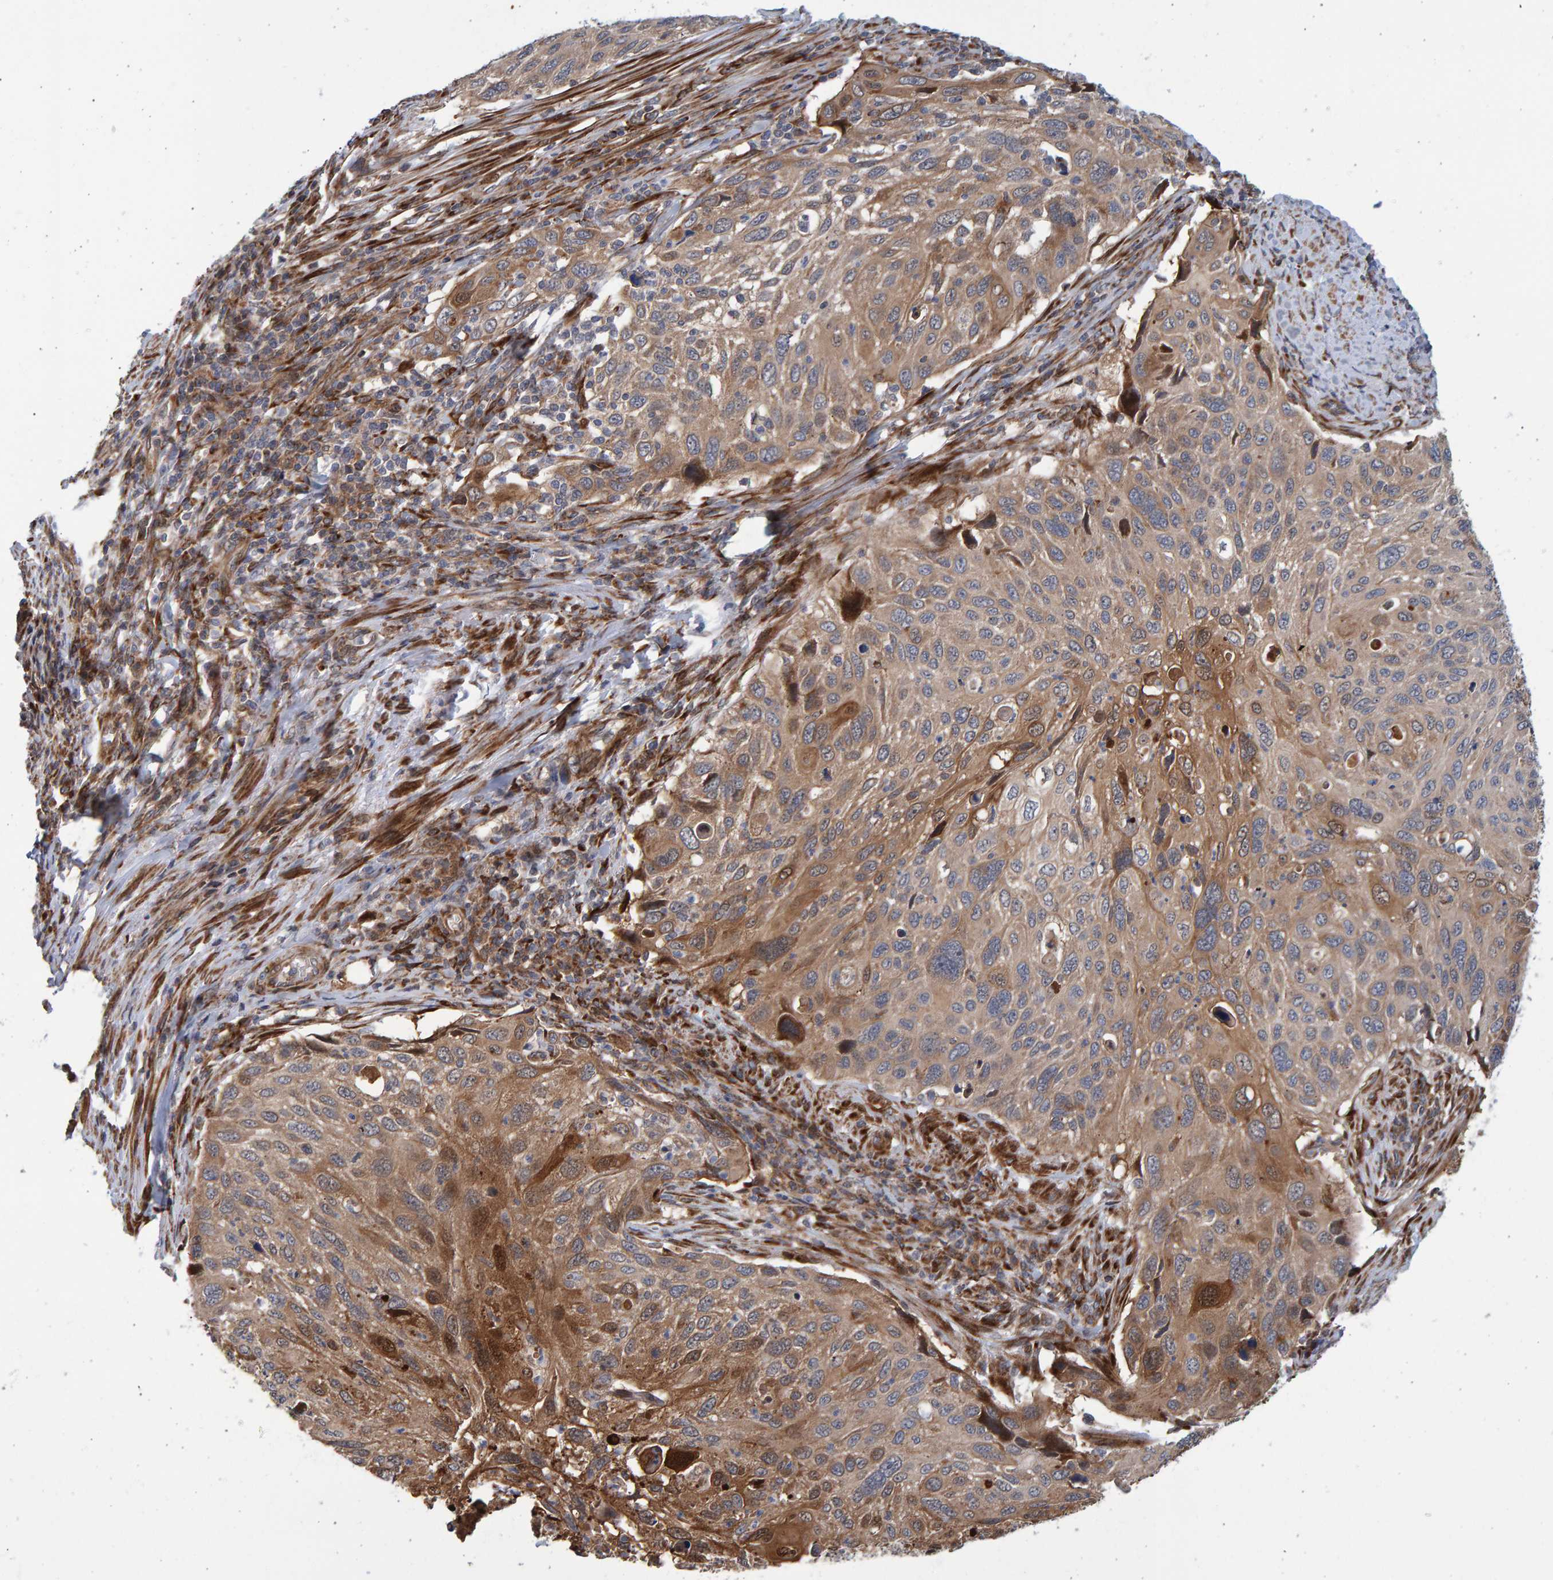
{"staining": {"intensity": "moderate", "quantity": ">75%", "location": "cytoplasmic/membranous"}, "tissue": "cervical cancer", "cell_type": "Tumor cells", "image_type": "cancer", "snomed": [{"axis": "morphology", "description": "Squamous cell carcinoma, NOS"}, {"axis": "topography", "description": "Cervix"}], "caption": "IHC (DAB) staining of human cervical cancer exhibits moderate cytoplasmic/membranous protein expression in about >75% of tumor cells.", "gene": "LRBA", "patient": {"sex": "female", "age": 70}}